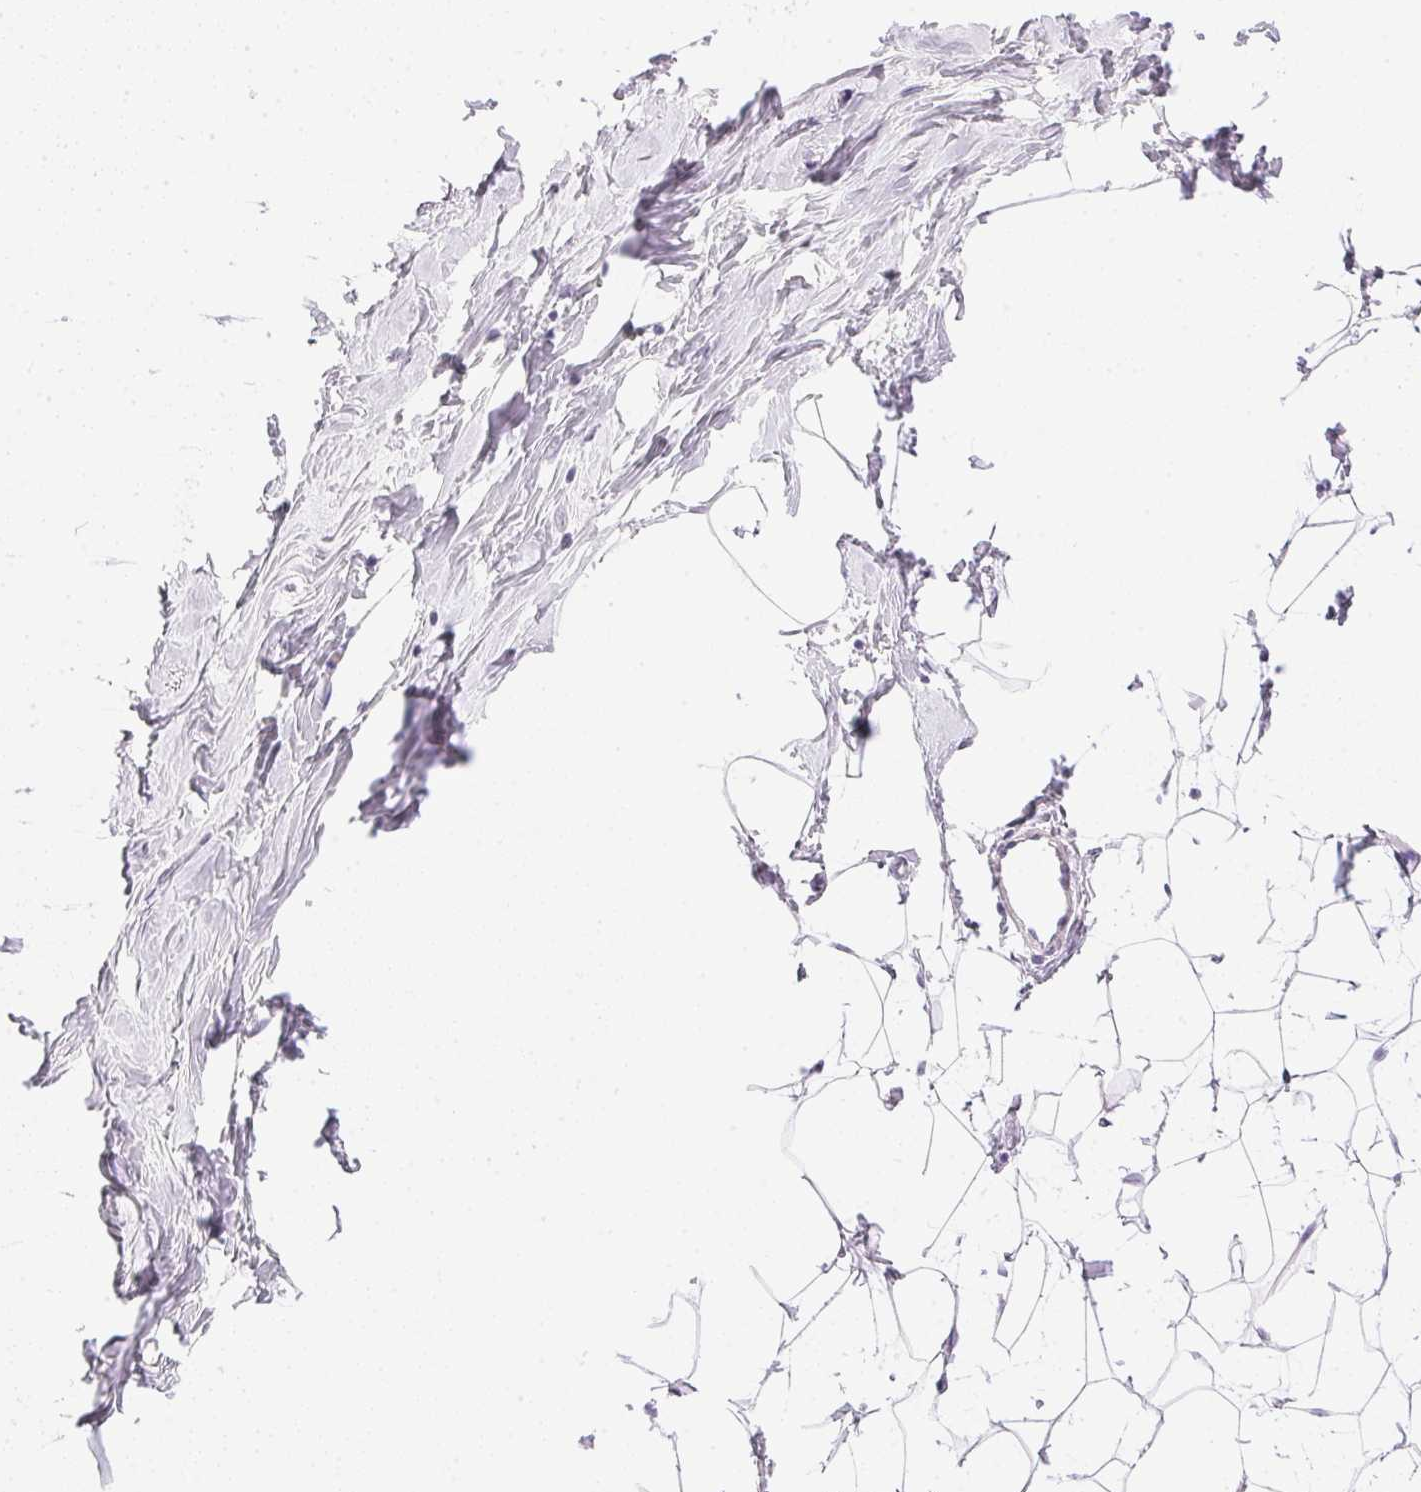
{"staining": {"intensity": "negative", "quantity": "none", "location": "none"}, "tissue": "breast", "cell_type": "Adipocytes", "image_type": "normal", "snomed": [{"axis": "morphology", "description": "Normal tissue, NOS"}, {"axis": "topography", "description": "Breast"}], "caption": "This is a histopathology image of immunohistochemistry staining of normal breast, which shows no positivity in adipocytes. (IHC, brightfield microscopy, high magnification).", "gene": "CTRL", "patient": {"sex": "female", "age": 27}}